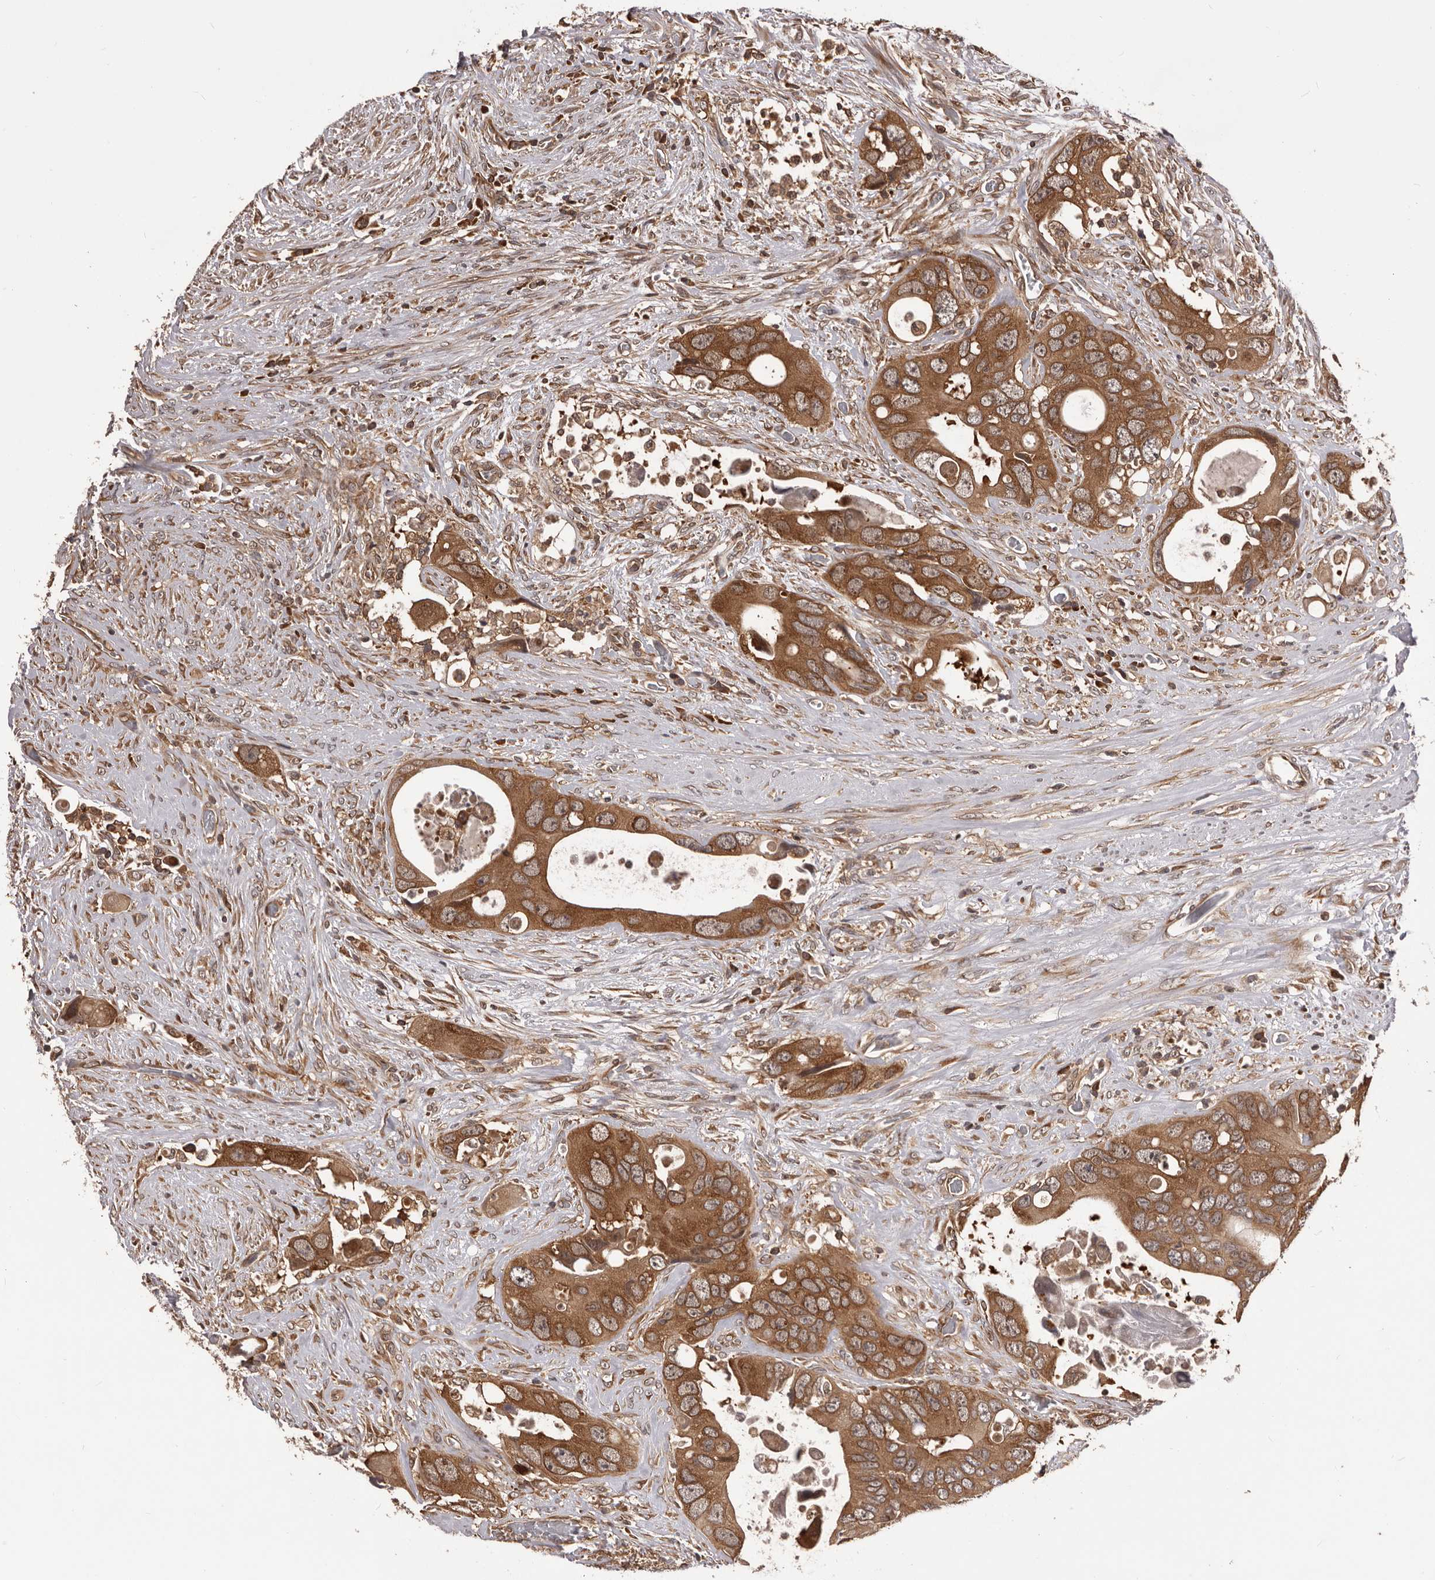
{"staining": {"intensity": "moderate", "quantity": ">75%", "location": "cytoplasmic/membranous"}, "tissue": "colorectal cancer", "cell_type": "Tumor cells", "image_type": "cancer", "snomed": [{"axis": "morphology", "description": "Adenocarcinoma, NOS"}, {"axis": "topography", "description": "Rectum"}], "caption": "Colorectal cancer was stained to show a protein in brown. There is medium levels of moderate cytoplasmic/membranous staining in about >75% of tumor cells. (Stains: DAB (3,3'-diaminobenzidine) in brown, nuclei in blue, Microscopy: brightfield microscopy at high magnification).", "gene": "HBS1L", "patient": {"sex": "male", "age": 70}}